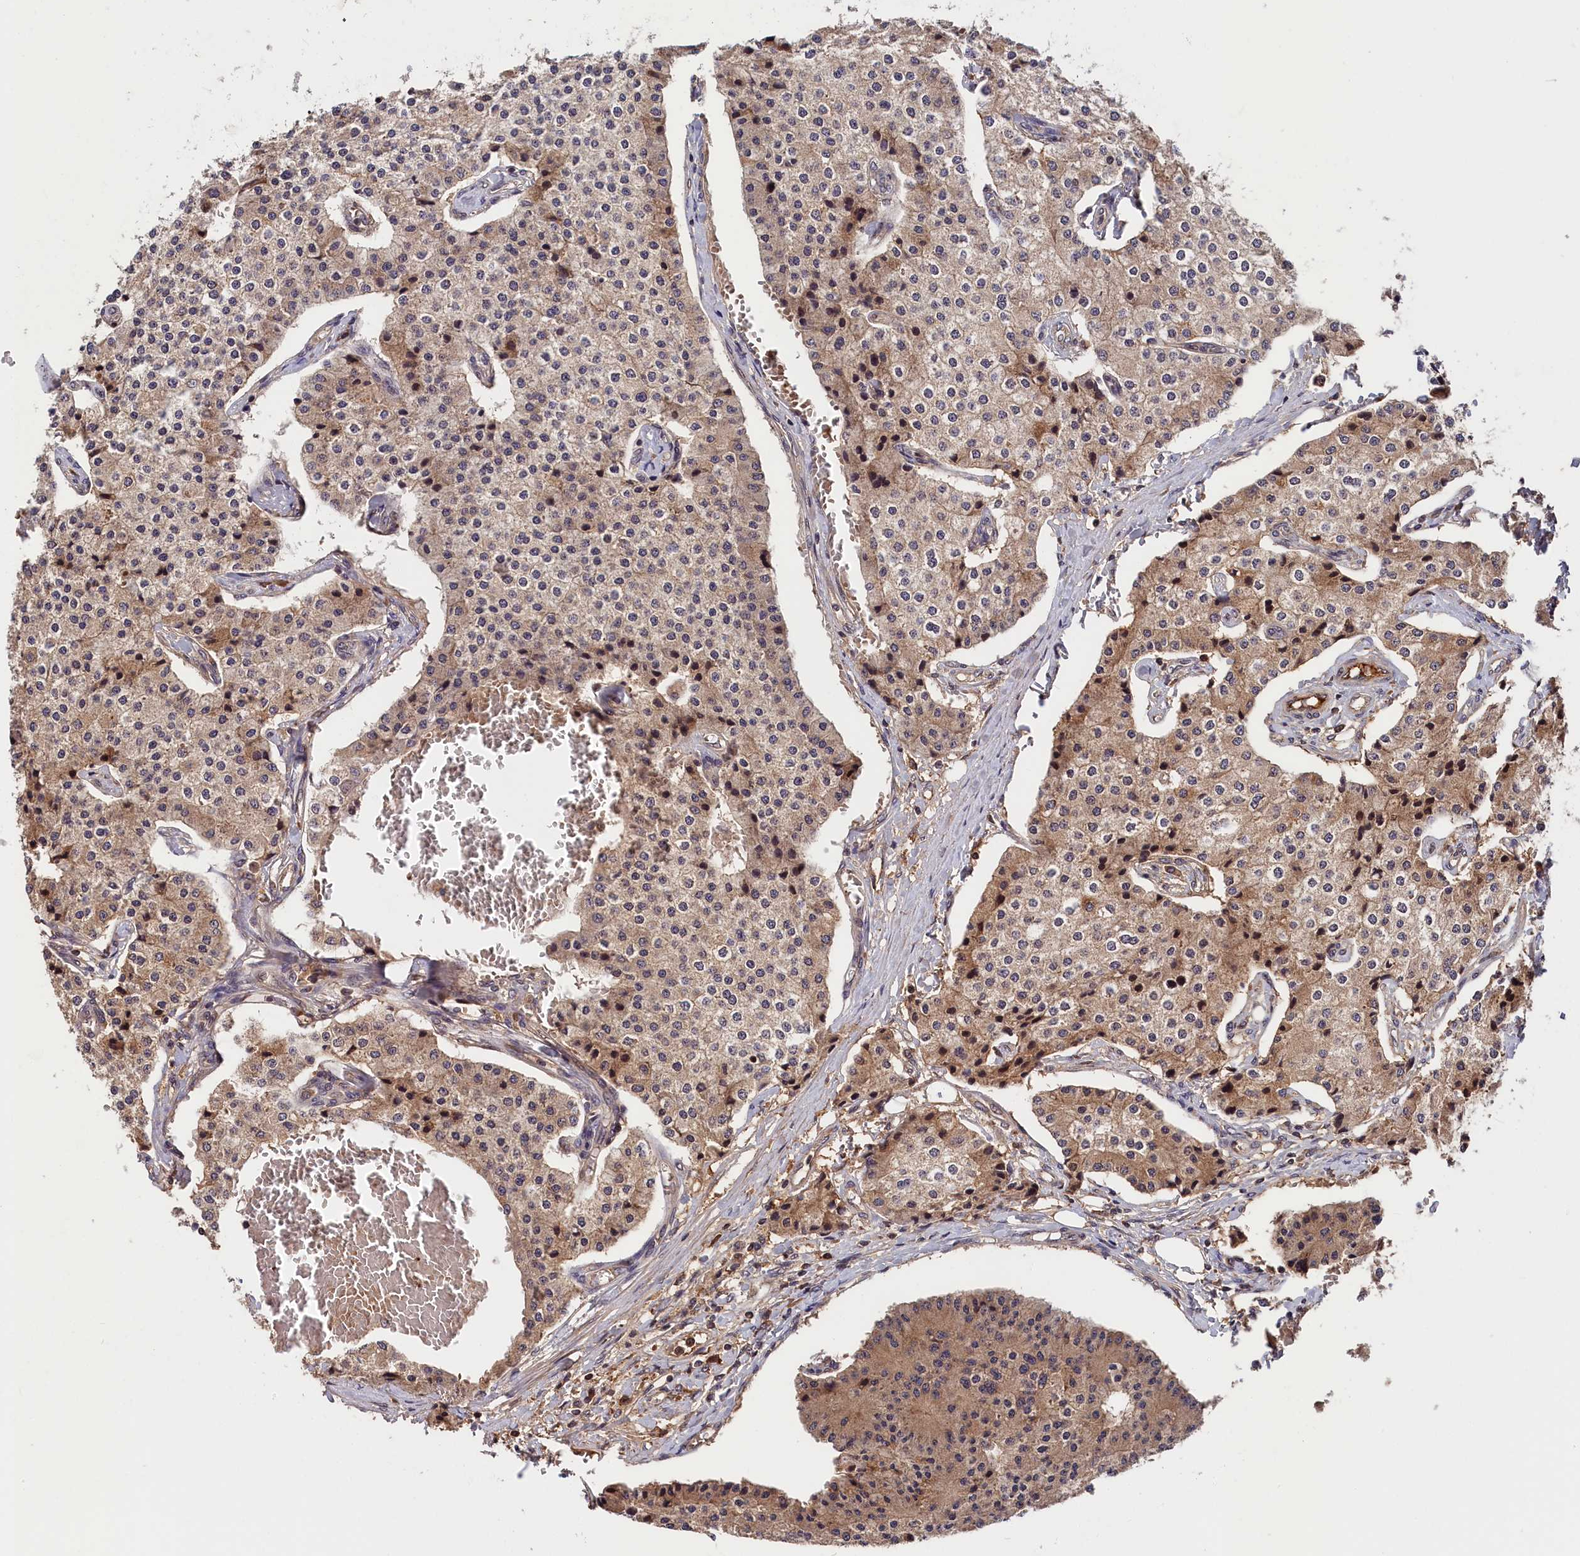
{"staining": {"intensity": "weak", "quantity": "25%-75%", "location": "cytoplasmic/membranous"}, "tissue": "carcinoid", "cell_type": "Tumor cells", "image_type": "cancer", "snomed": [{"axis": "morphology", "description": "Carcinoid, malignant, NOS"}, {"axis": "topography", "description": "Colon"}], "caption": "The immunohistochemical stain shows weak cytoplasmic/membranous expression in tumor cells of malignant carcinoid tissue.", "gene": "ITIH1", "patient": {"sex": "female", "age": 52}}